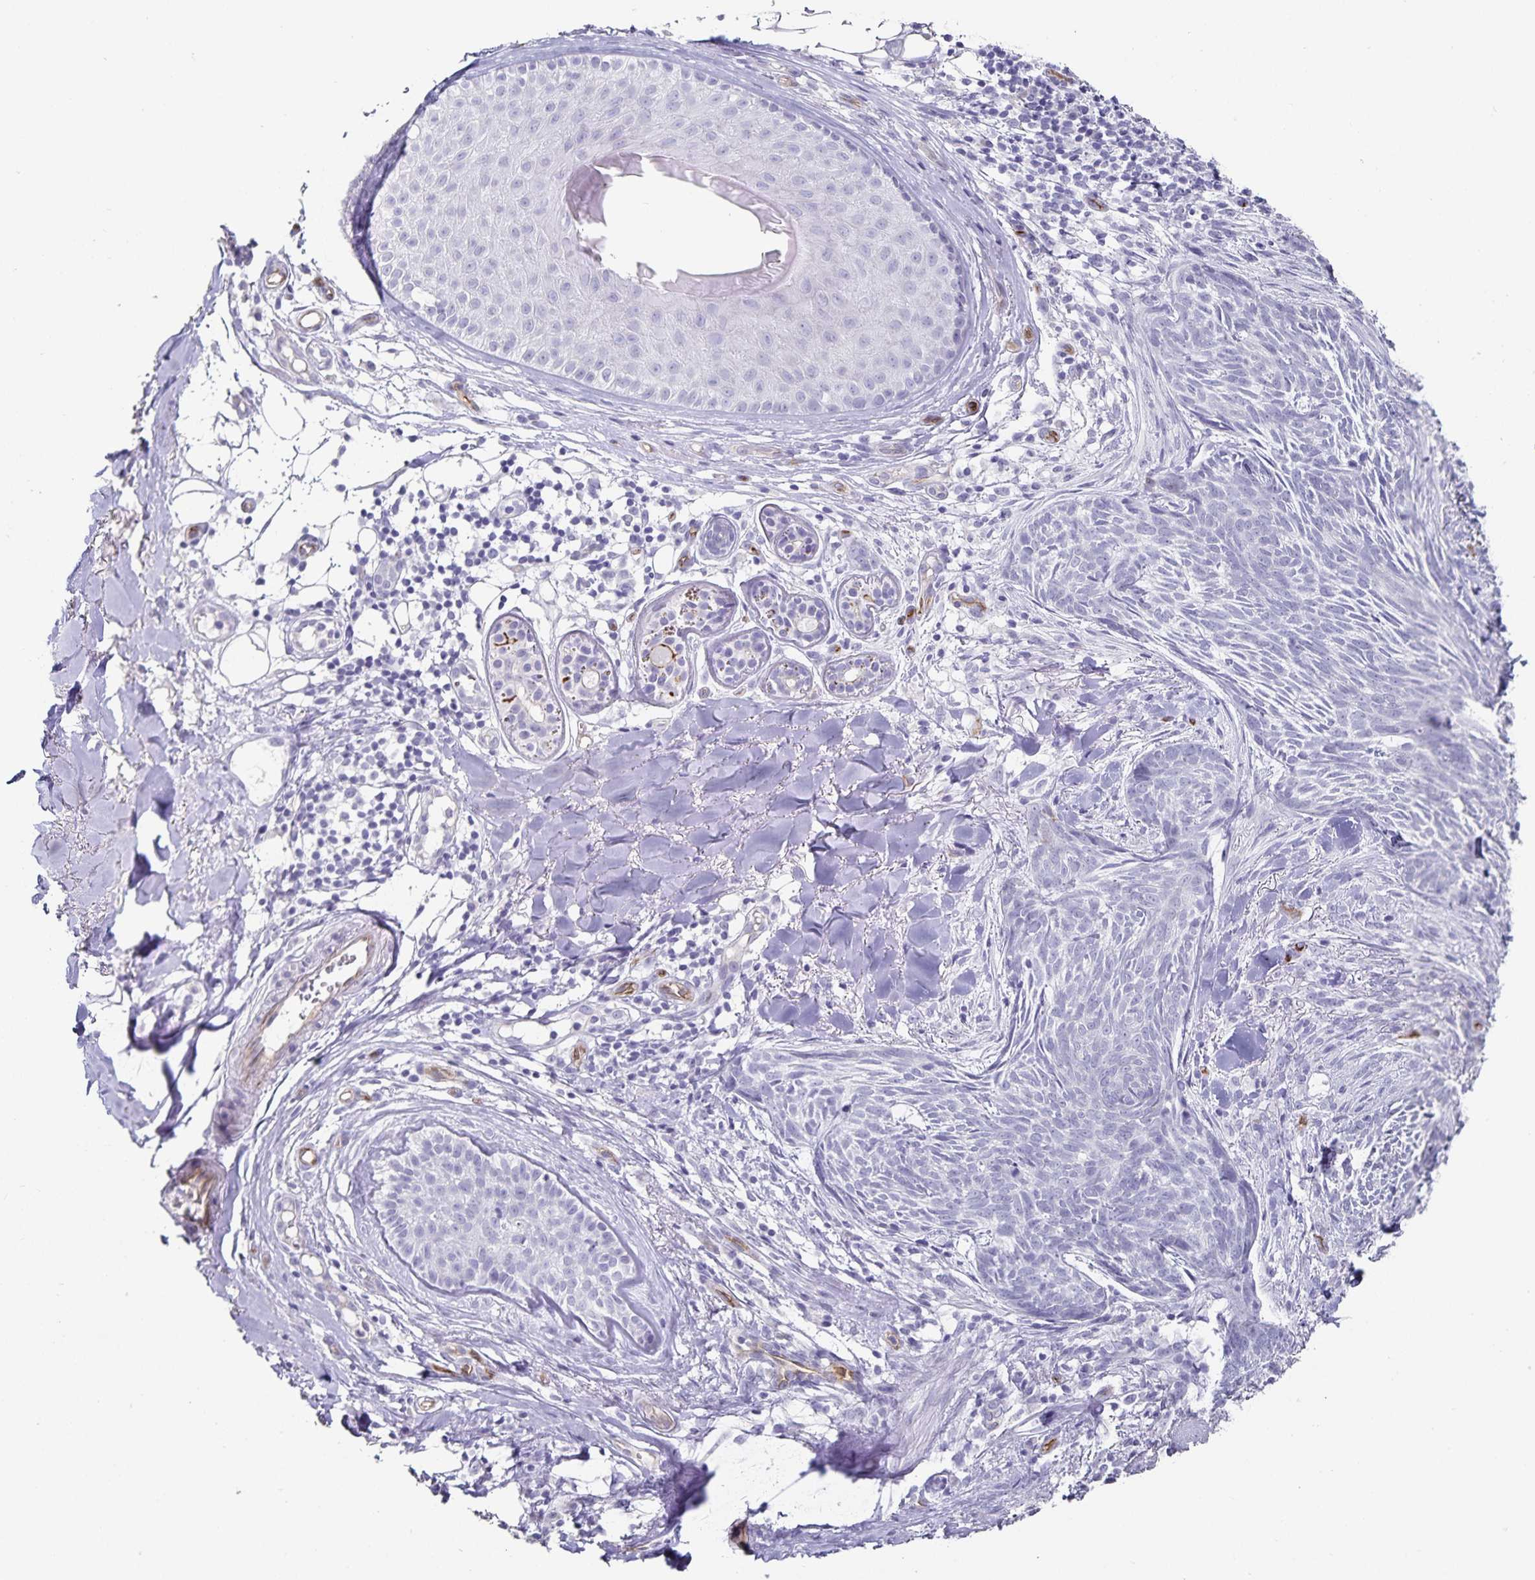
{"staining": {"intensity": "negative", "quantity": "none", "location": "none"}, "tissue": "skin cancer", "cell_type": "Tumor cells", "image_type": "cancer", "snomed": [{"axis": "morphology", "description": "Basal cell carcinoma"}, {"axis": "topography", "description": "Skin"}], "caption": "Tumor cells show no significant staining in skin cancer.", "gene": "PODXL", "patient": {"sex": "female", "age": 93}}